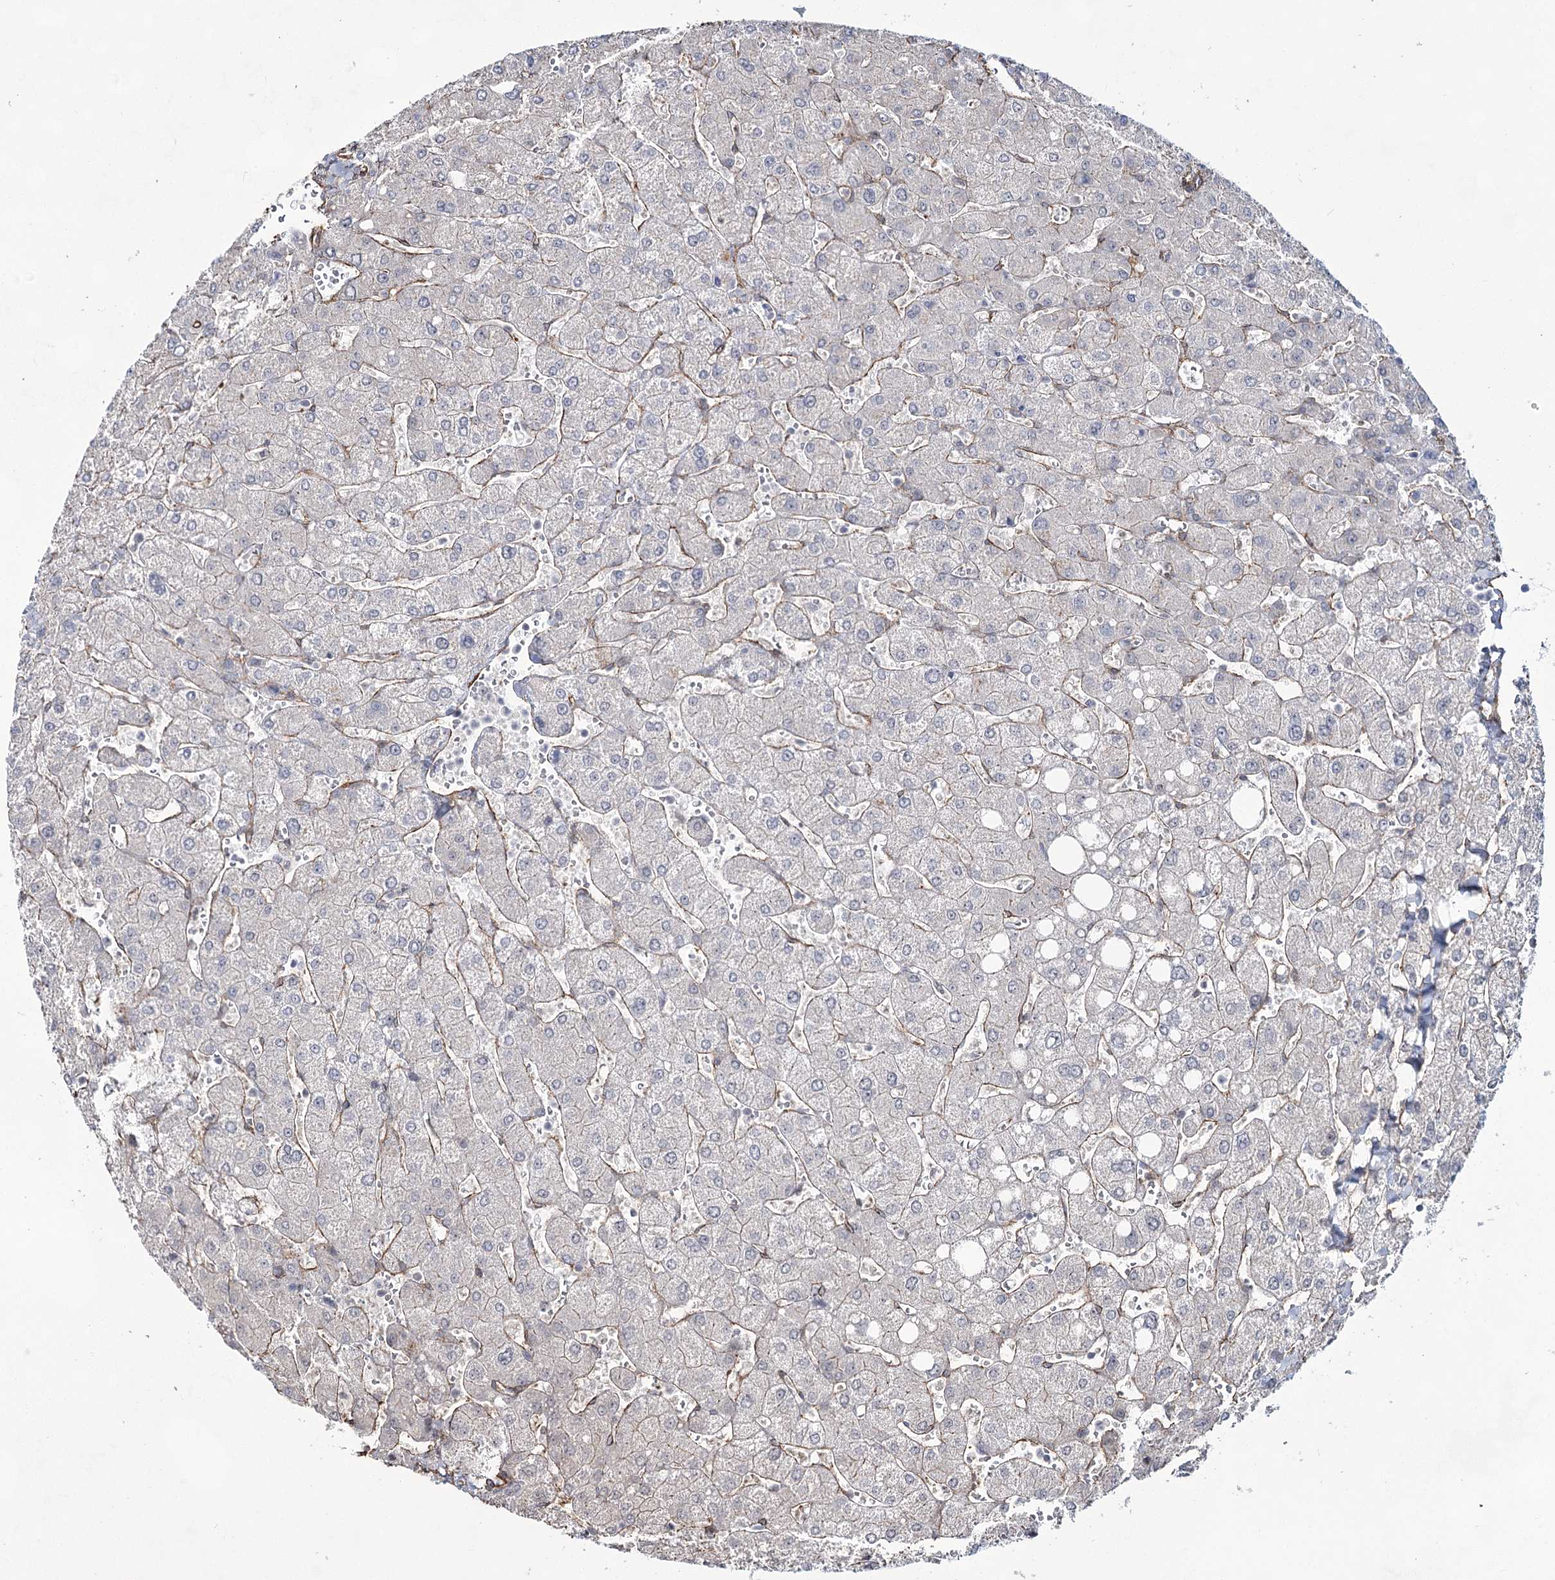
{"staining": {"intensity": "negative", "quantity": "none", "location": "none"}, "tissue": "liver", "cell_type": "Cholangiocytes", "image_type": "normal", "snomed": [{"axis": "morphology", "description": "Normal tissue, NOS"}, {"axis": "topography", "description": "Liver"}], "caption": "Image shows no protein staining in cholangiocytes of unremarkable liver. (Brightfield microscopy of DAB immunohistochemistry at high magnification).", "gene": "CWF19L1", "patient": {"sex": "male", "age": 55}}